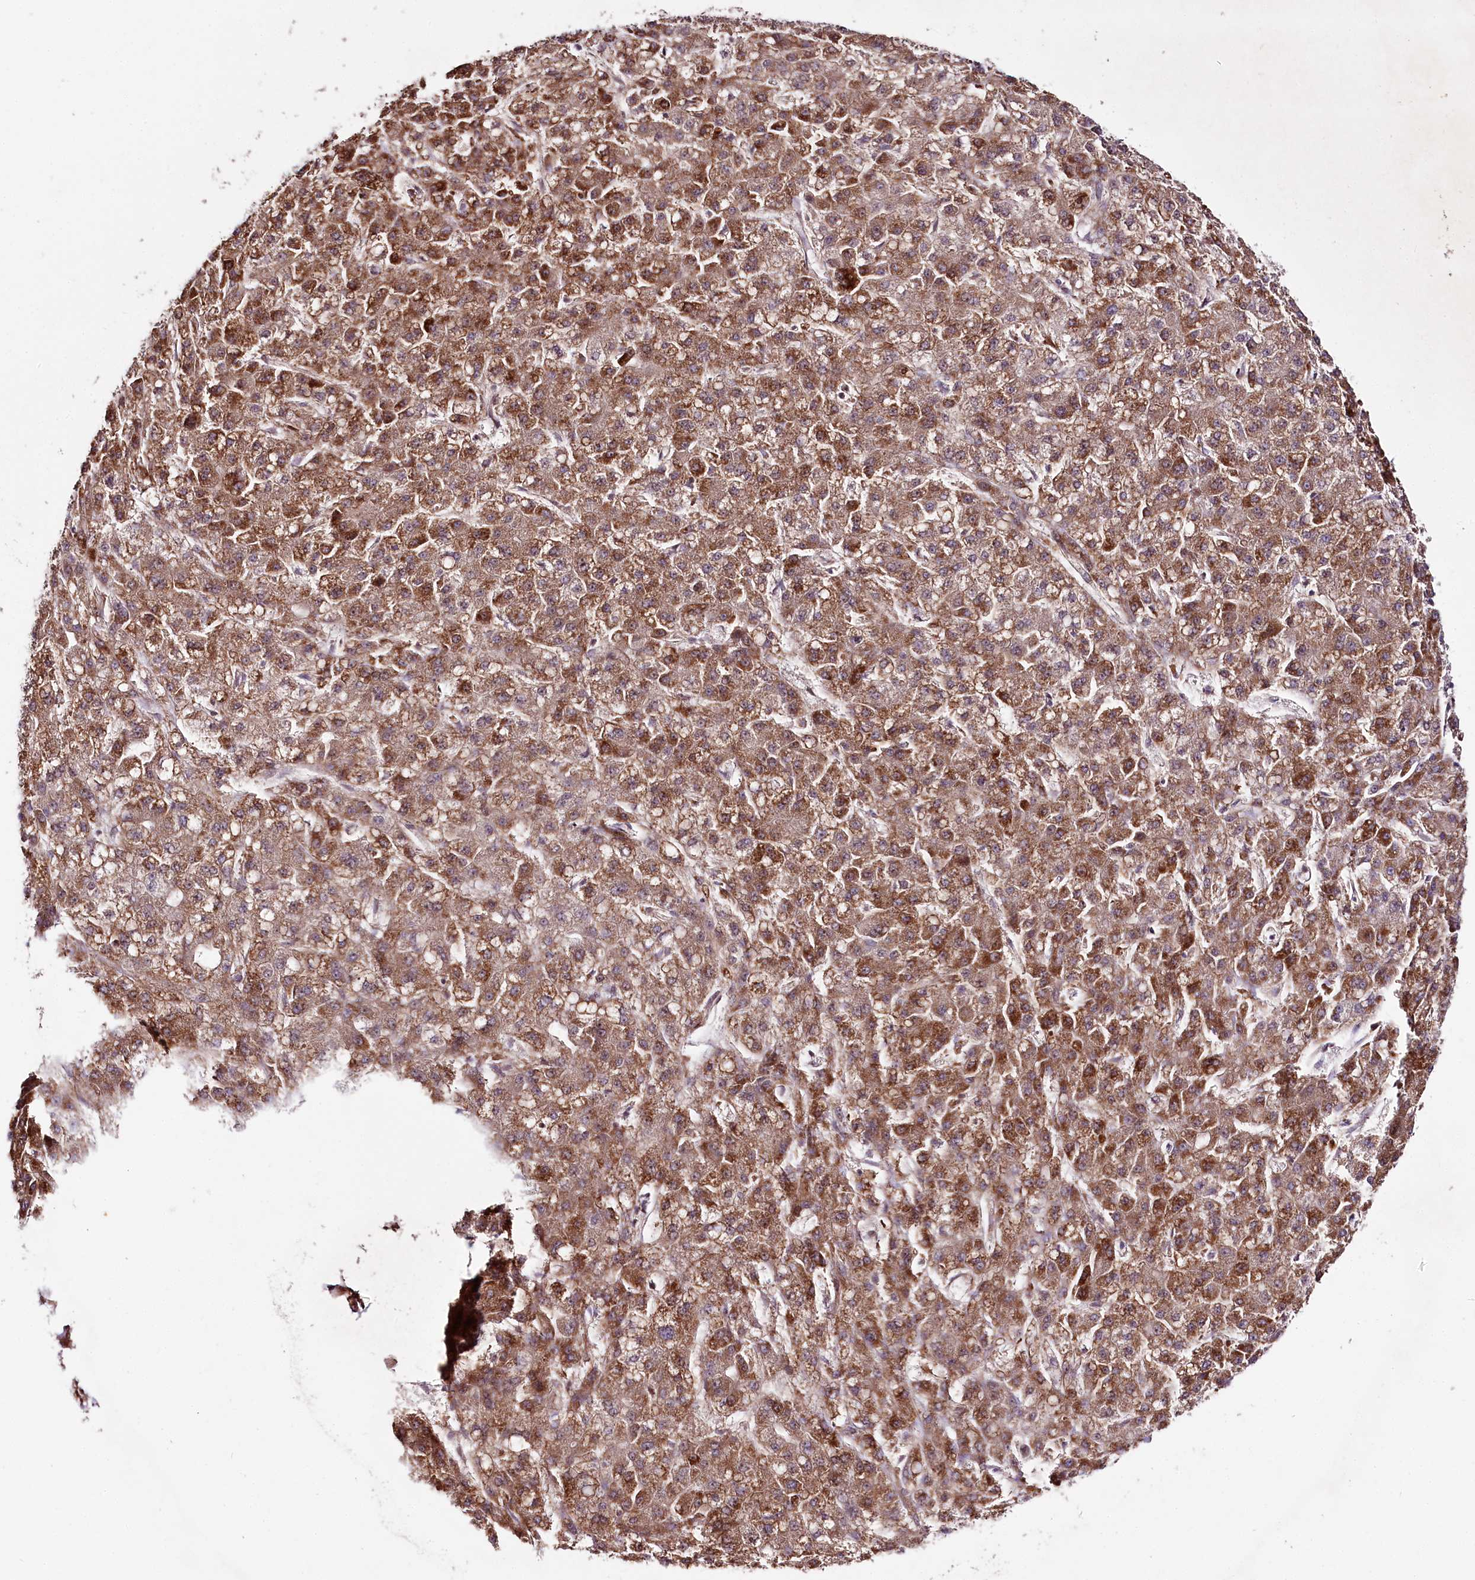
{"staining": {"intensity": "moderate", "quantity": ">75%", "location": "cytoplasmic/membranous"}, "tissue": "liver cancer", "cell_type": "Tumor cells", "image_type": "cancer", "snomed": [{"axis": "morphology", "description": "Carcinoma, Hepatocellular, NOS"}, {"axis": "topography", "description": "Liver"}], "caption": "A high-resolution micrograph shows immunohistochemistry staining of liver cancer (hepatocellular carcinoma), which demonstrates moderate cytoplasmic/membranous expression in approximately >75% of tumor cells.", "gene": "DMP1", "patient": {"sex": "male", "age": 67}}